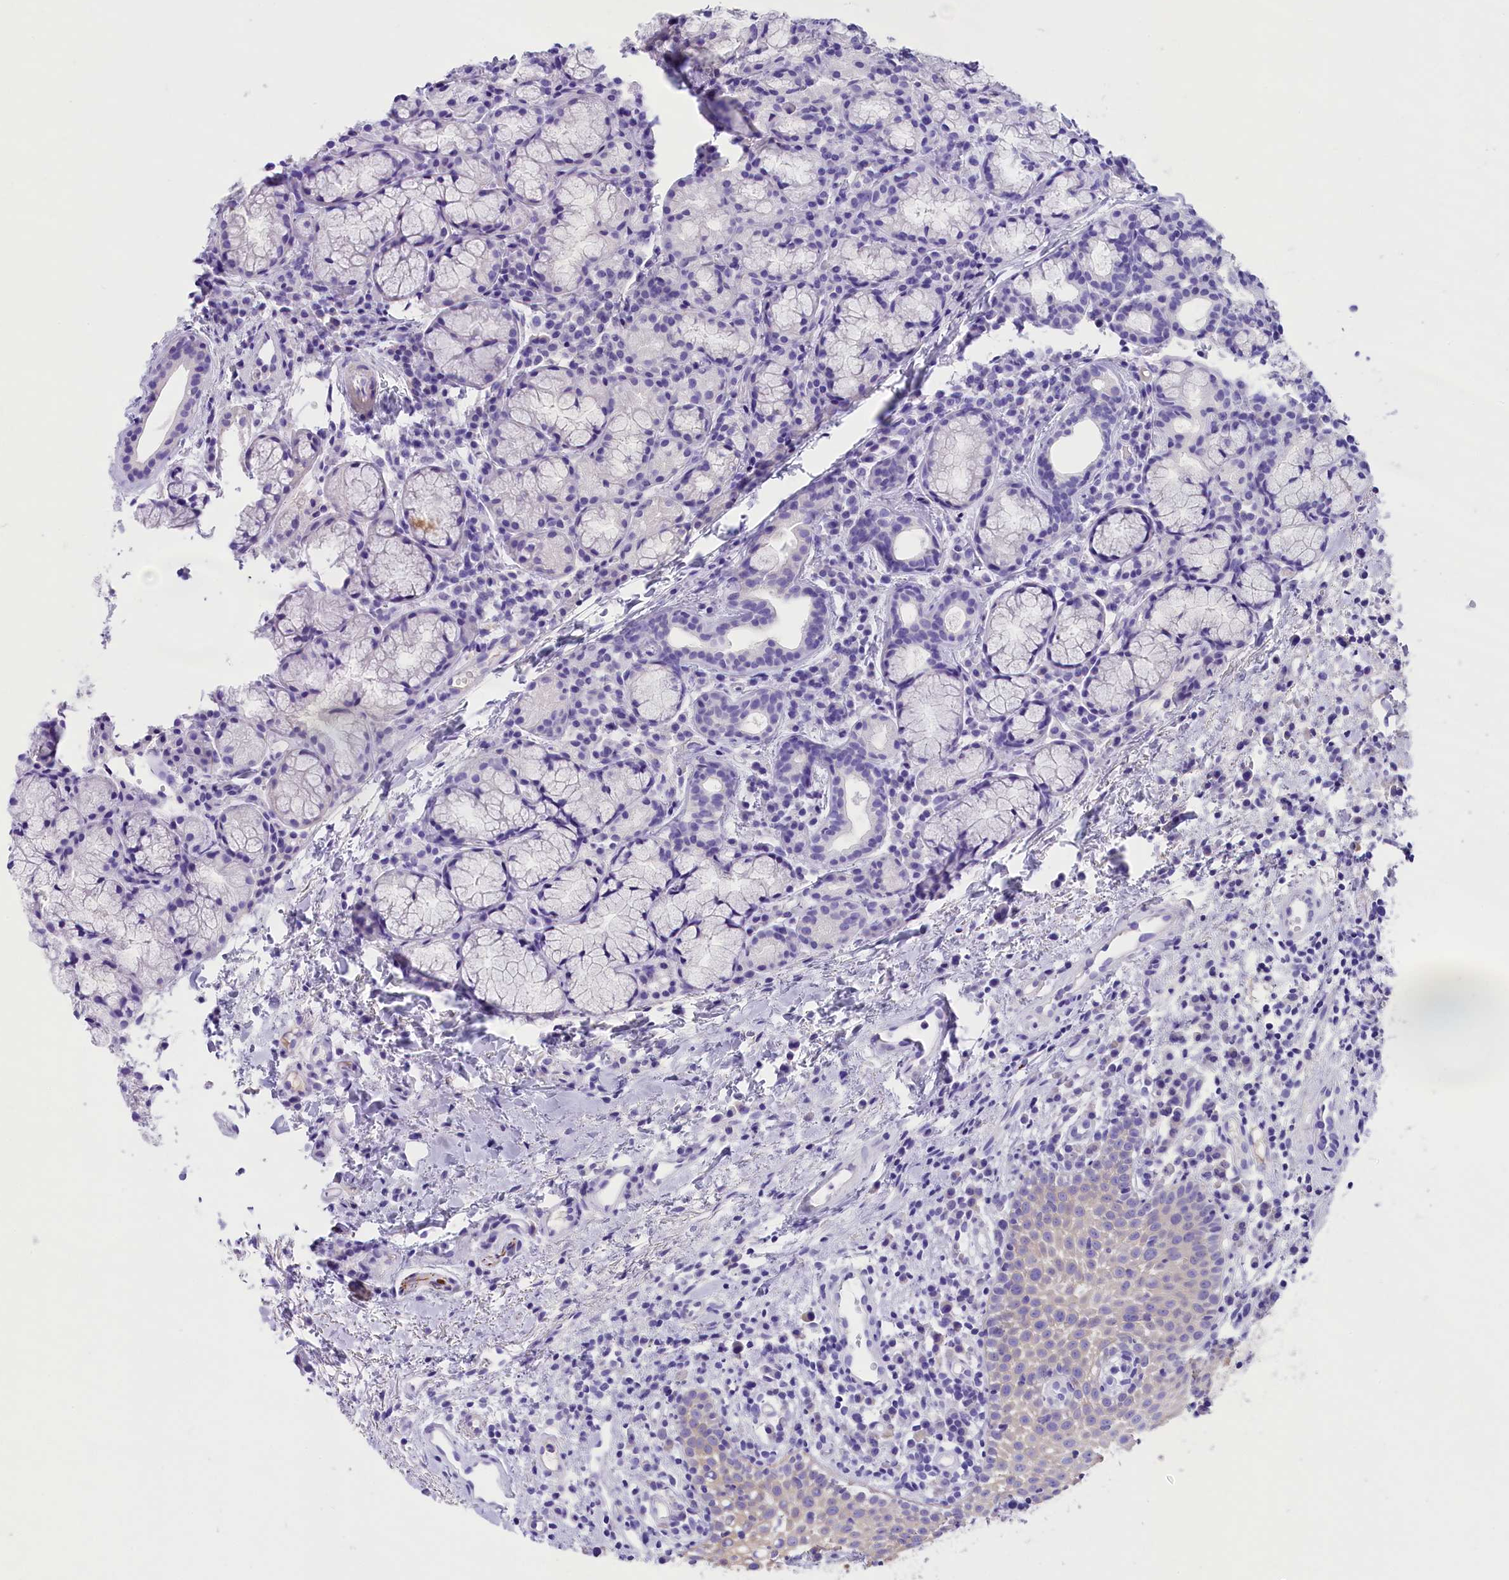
{"staining": {"intensity": "negative", "quantity": "none", "location": "none"}, "tissue": "oral mucosa", "cell_type": "Squamous epithelial cells", "image_type": "normal", "snomed": [{"axis": "morphology", "description": "Normal tissue, NOS"}, {"axis": "topography", "description": "Oral tissue"}], "caption": "Squamous epithelial cells show no significant protein staining in benign oral mucosa. (DAB IHC visualized using brightfield microscopy, high magnification).", "gene": "SKIDA1", "patient": {"sex": "male", "age": 60}}